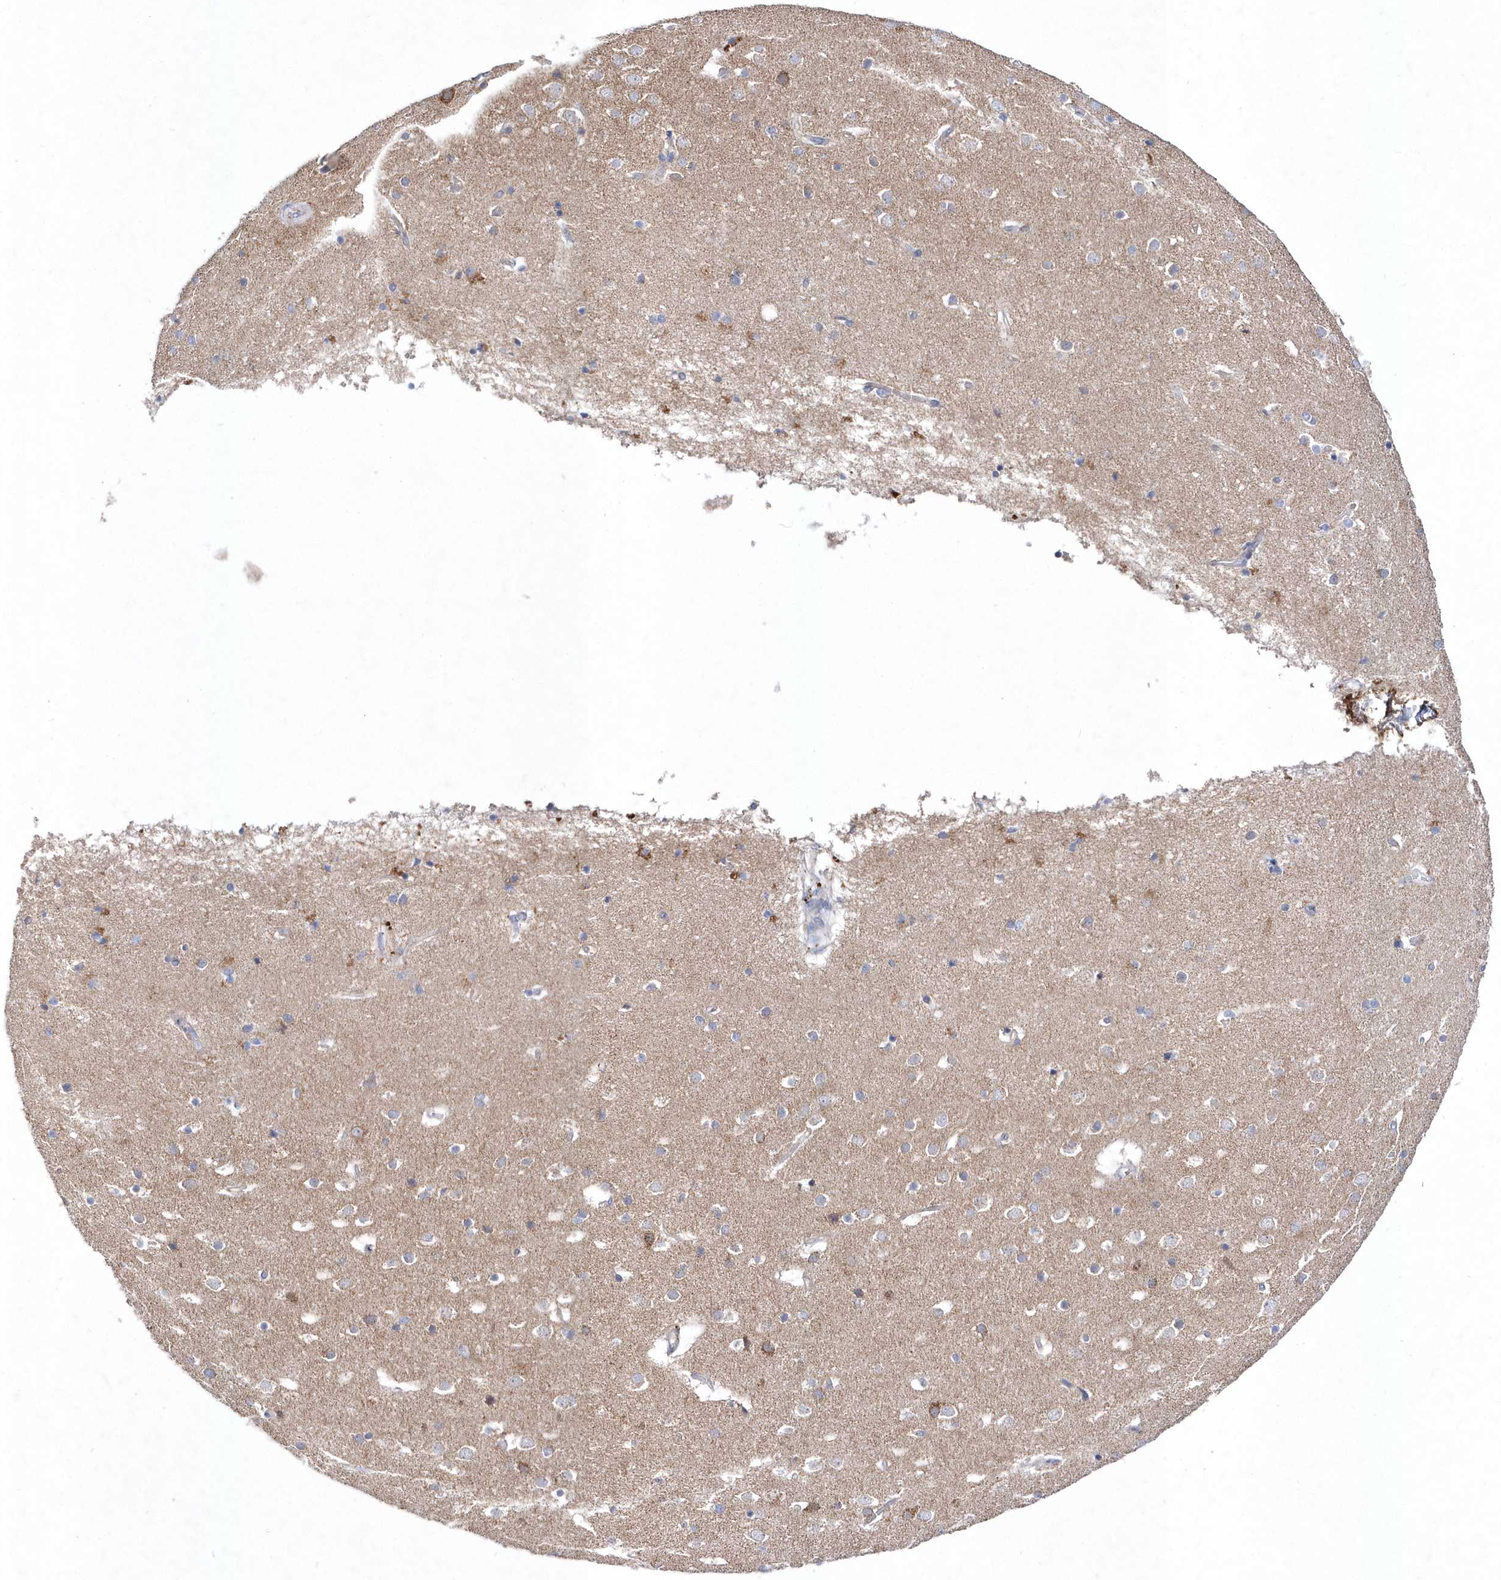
{"staining": {"intensity": "negative", "quantity": "none", "location": "none"}, "tissue": "cerebral cortex", "cell_type": "Endothelial cells", "image_type": "normal", "snomed": [{"axis": "morphology", "description": "Normal tissue, NOS"}, {"axis": "topography", "description": "Cerebral cortex"}], "caption": "Histopathology image shows no significant protein positivity in endothelial cells of benign cerebral cortex. (IHC, brightfield microscopy, high magnification).", "gene": "JKAMP", "patient": {"sex": "male", "age": 54}}